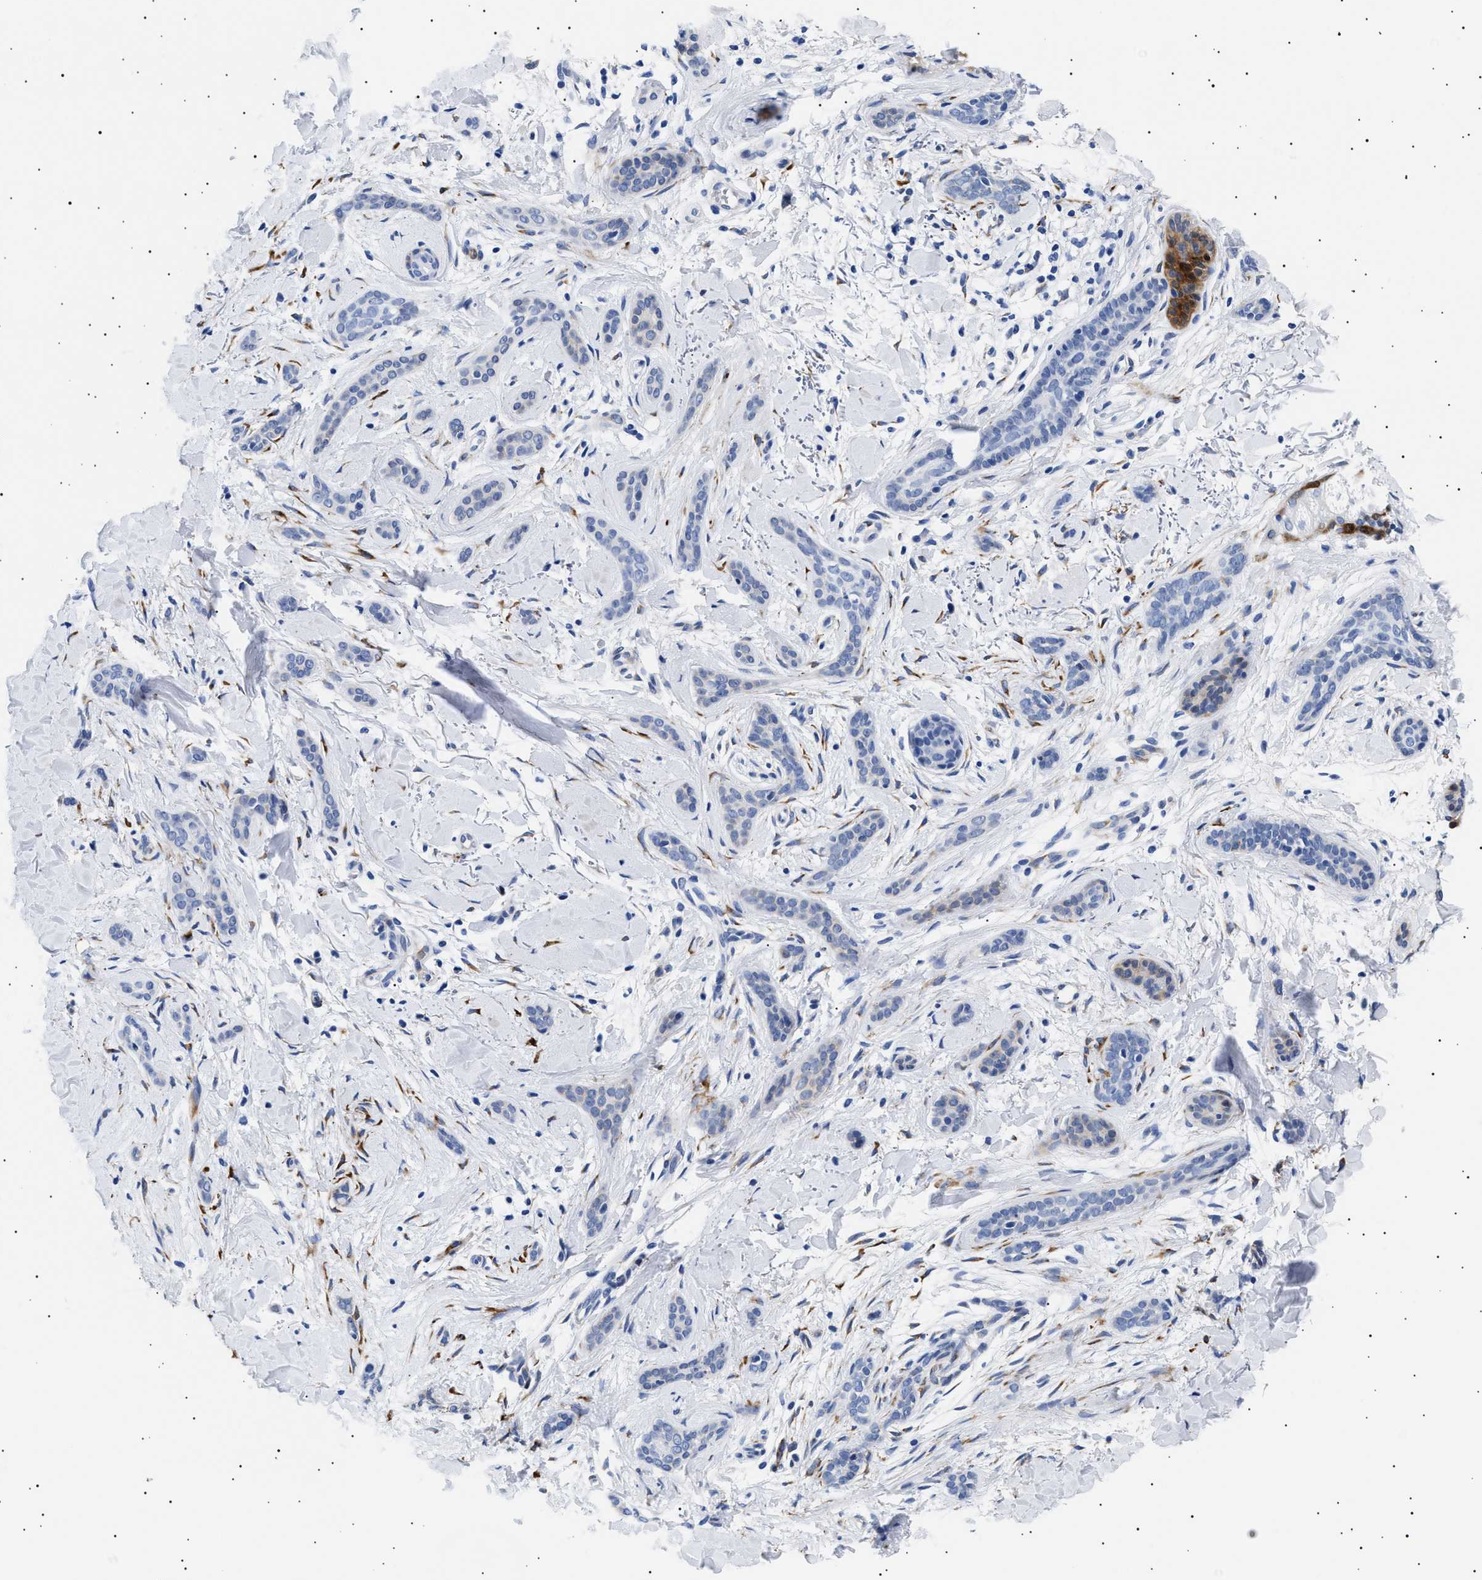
{"staining": {"intensity": "negative", "quantity": "none", "location": "none"}, "tissue": "skin cancer", "cell_type": "Tumor cells", "image_type": "cancer", "snomed": [{"axis": "morphology", "description": "Basal cell carcinoma"}, {"axis": "morphology", "description": "Adnexal tumor, benign"}, {"axis": "topography", "description": "Skin"}], "caption": "Protein analysis of skin basal cell carcinoma exhibits no significant staining in tumor cells.", "gene": "HEMGN", "patient": {"sex": "female", "age": 42}}